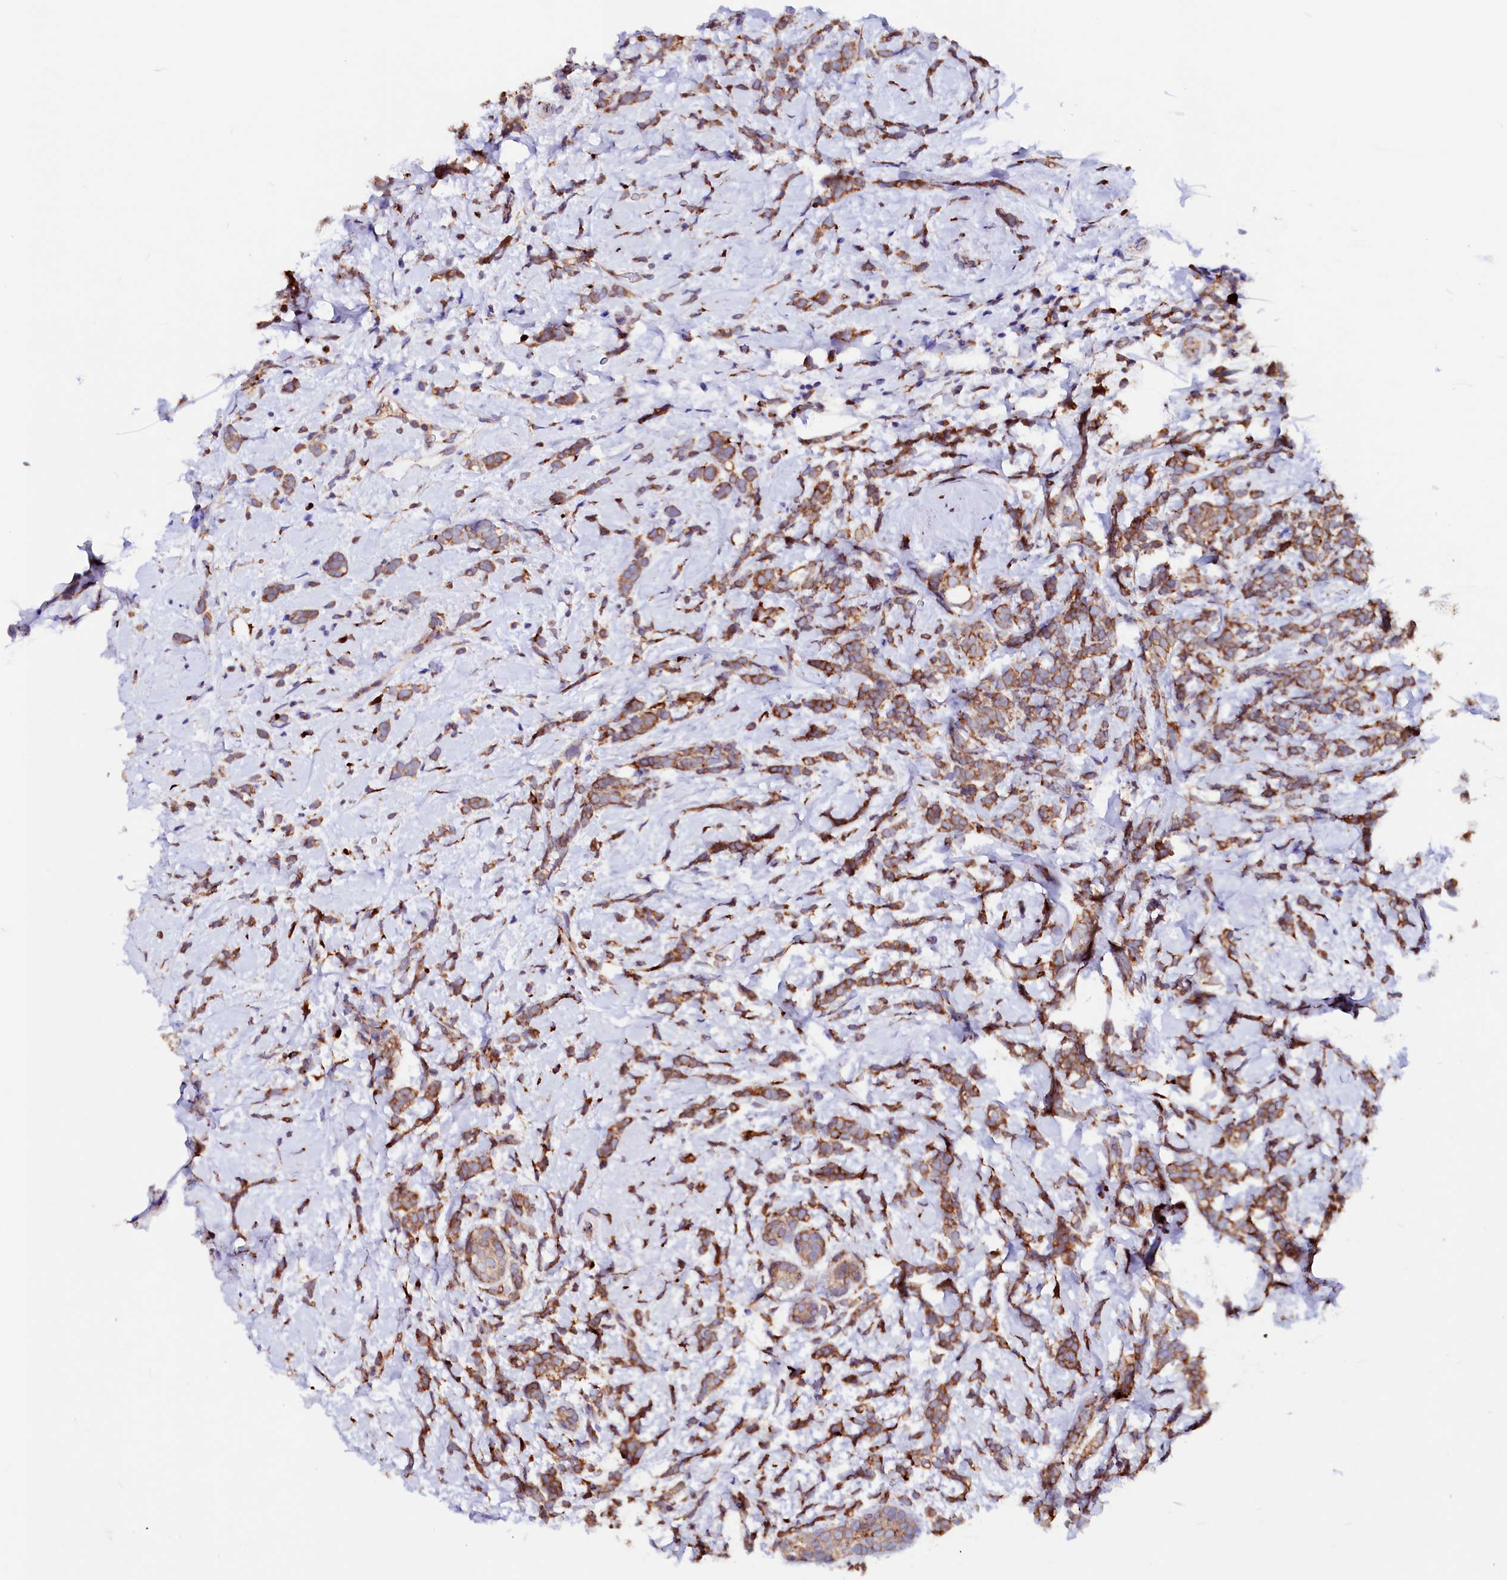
{"staining": {"intensity": "strong", "quantity": ">75%", "location": "cytoplasmic/membranous"}, "tissue": "breast cancer", "cell_type": "Tumor cells", "image_type": "cancer", "snomed": [{"axis": "morphology", "description": "Lobular carcinoma"}, {"axis": "topography", "description": "Breast"}], "caption": "IHC photomicrograph of neoplastic tissue: human lobular carcinoma (breast) stained using immunohistochemistry displays high levels of strong protein expression localized specifically in the cytoplasmic/membranous of tumor cells, appearing as a cytoplasmic/membranous brown color.", "gene": "LMAN1", "patient": {"sex": "female", "age": 58}}